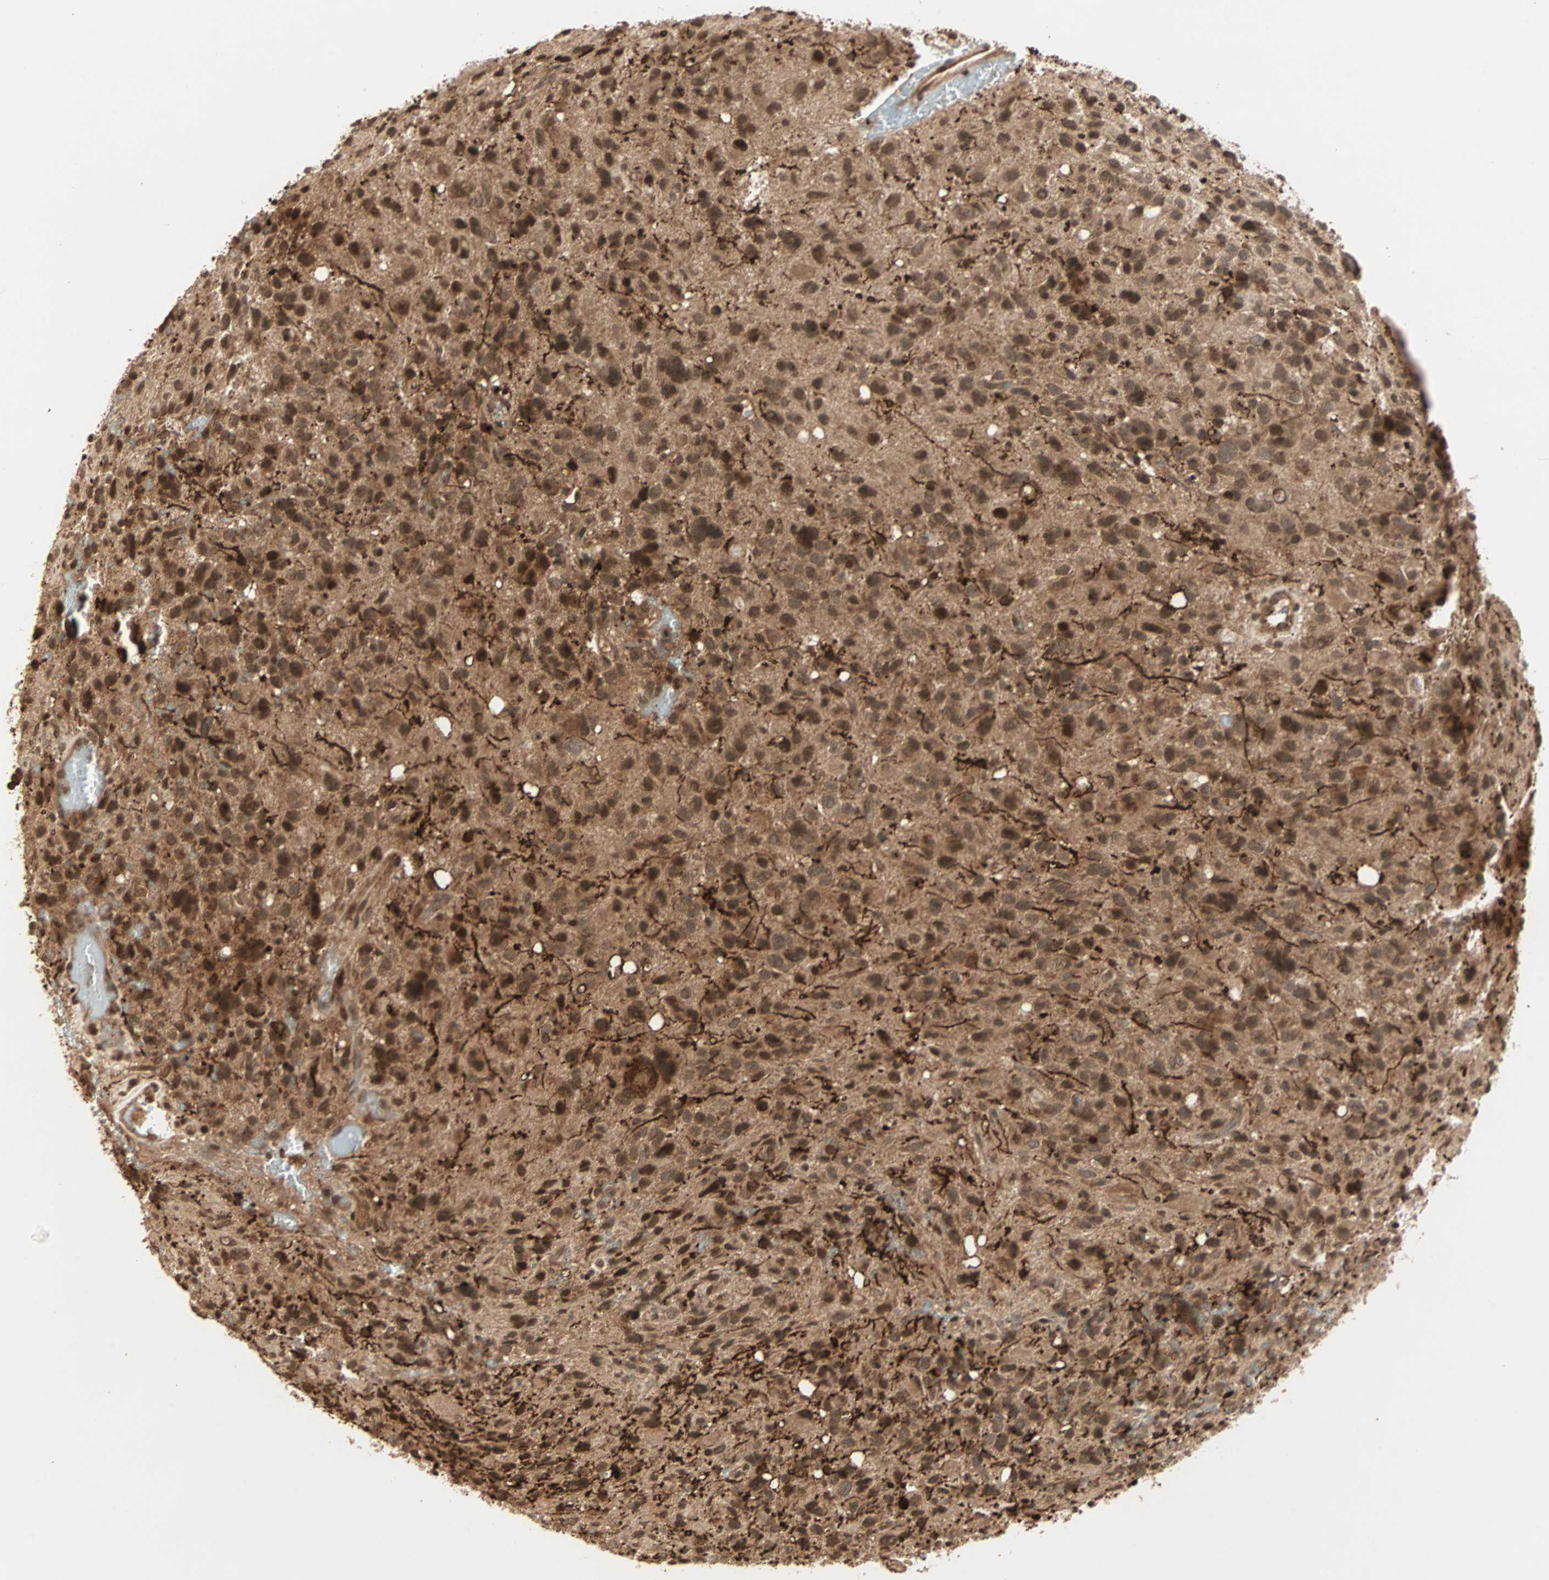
{"staining": {"intensity": "strong", "quantity": ">75%", "location": "cytoplasmic/membranous,nuclear"}, "tissue": "glioma", "cell_type": "Tumor cells", "image_type": "cancer", "snomed": [{"axis": "morphology", "description": "Glioma, malignant, High grade"}, {"axis": "topography", "description": "Brain"}], "caption": "Brown immunohistochemical staining in human glioma demonstrates strong cytoplasmic/membranous and nuclear staining in approximately >75% of tumor cells. (IHC, brightfield microscopy, high magnification).", "gene": "RFFL", "patient": {"sex": "male", "age": 48}}